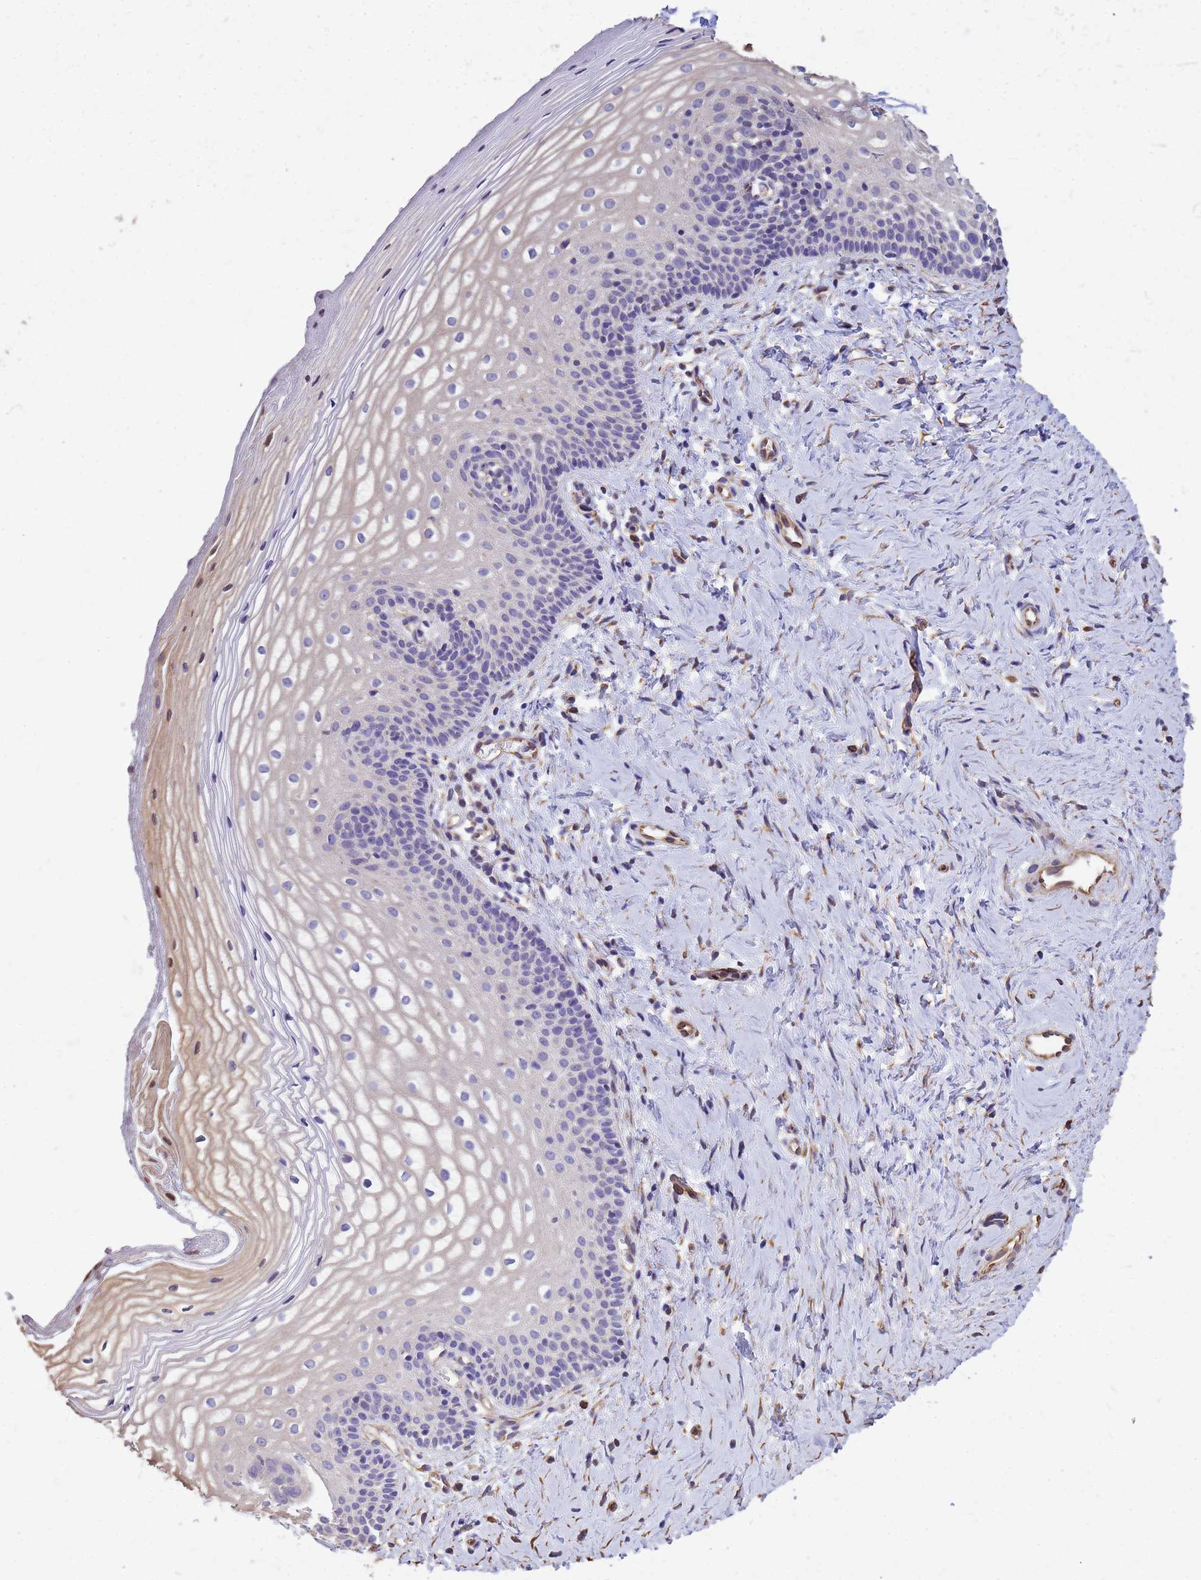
{"staining": {"intensity": "weak", "quantity": "<25%", "location": "cytoplasmic/membranous"}, "tissue": "vagina", "cell_type": "Squamous epithelial cells", "image_type": "normal", "snomed": [{"axis": "morphology", "description": "Normal tissue, NOS"}, {"axis": "topography", "description": "Vagina"}], "caption": "A high-resolution micrograph shows IHC staining of unremarkable vagina, which shows no significant expression in squamous epithelial cells. (DAB (3,3'-diaminobenzidine) immunohistochemistry, high magnification).", "gene": "TCEAL3", "patient": {"sex": "female", "age": 56}}